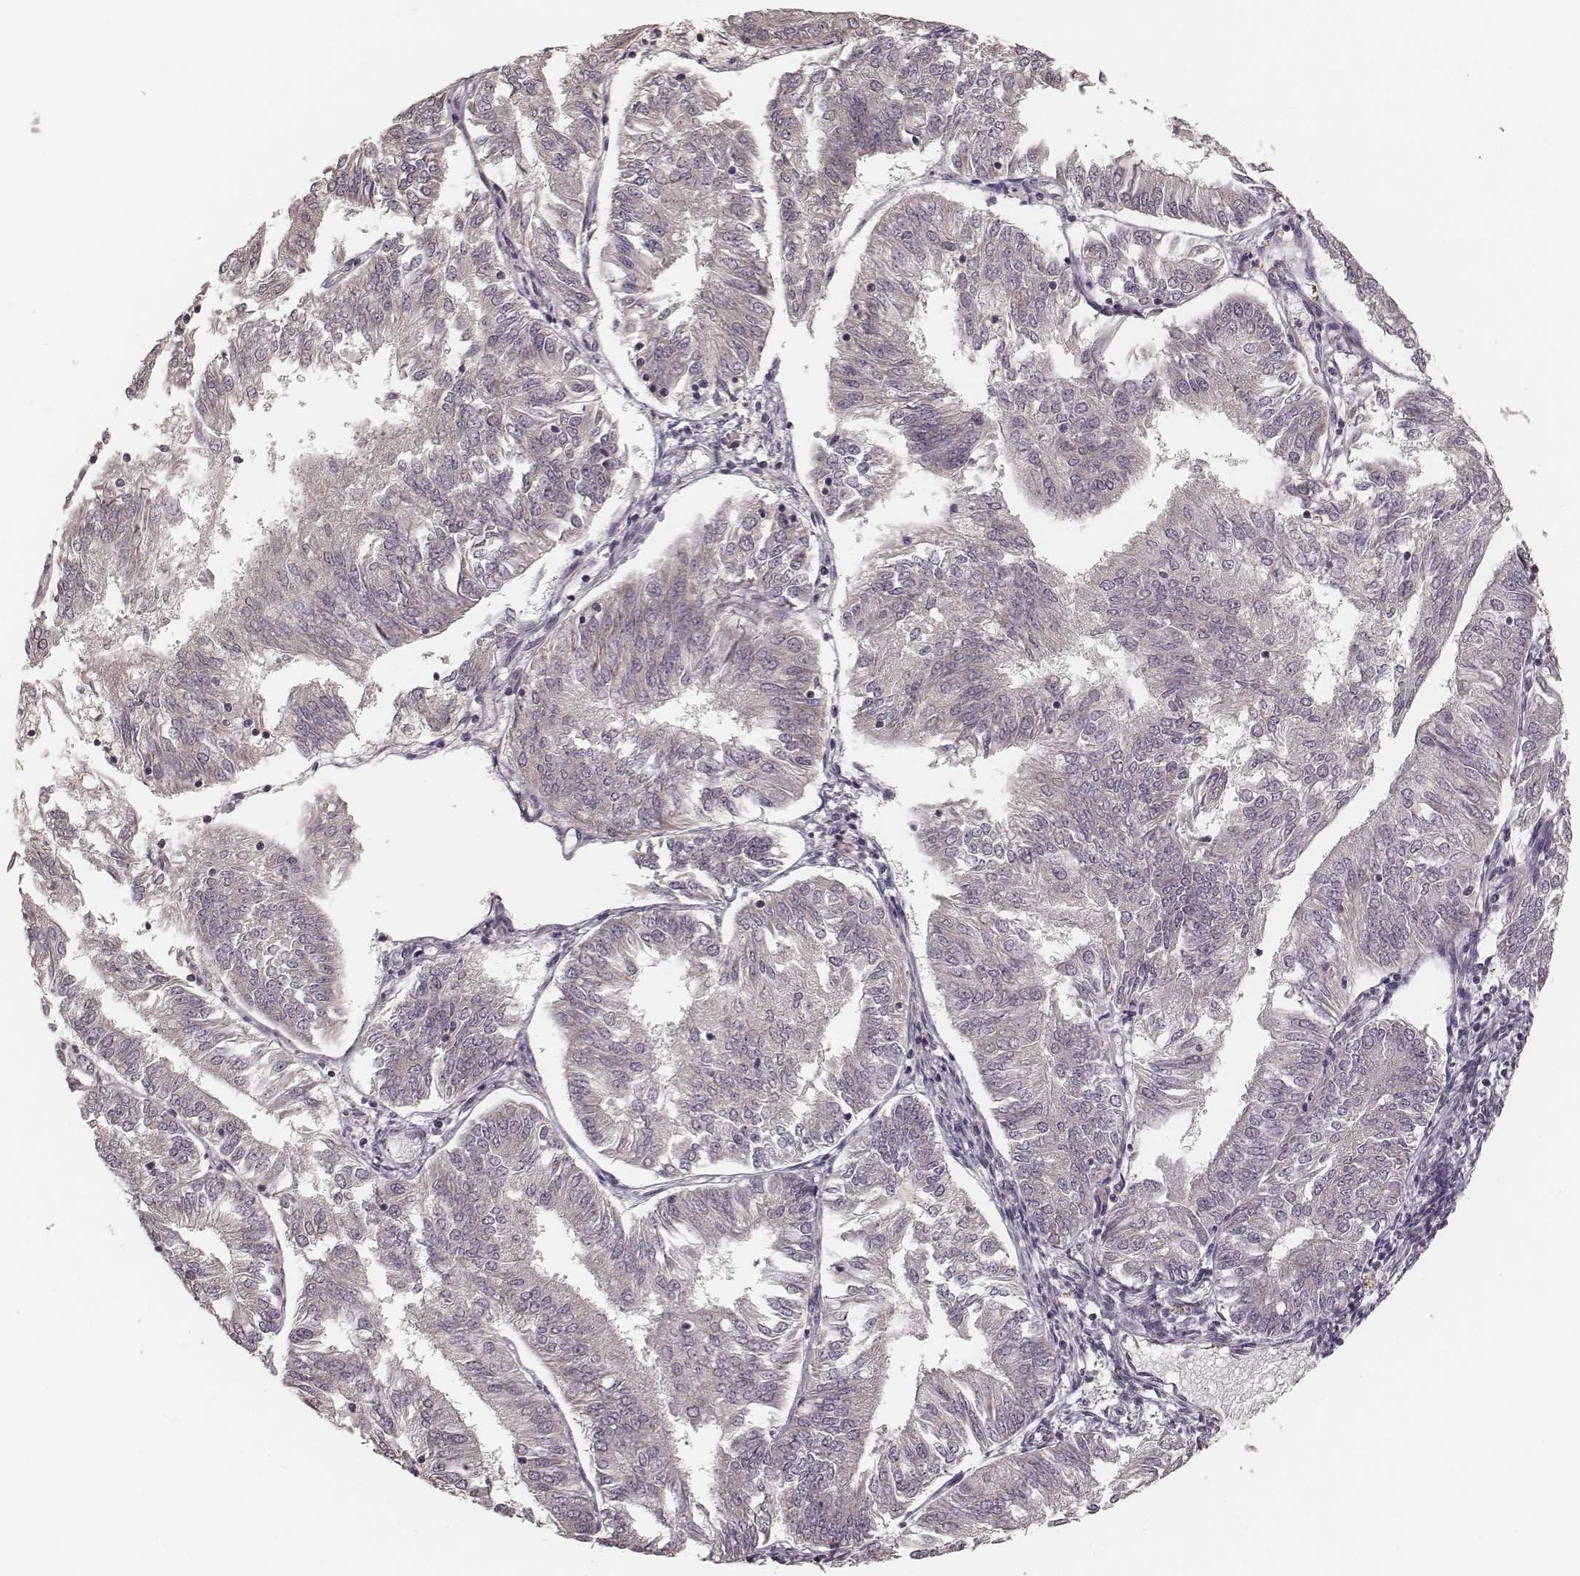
{"staining": {"intensity": "negative", "quantity": "none", "location": "none"}, "tissue": "endometrial cancer", "cell_type": "Tumor cells", "image_type": "cancer", "snomed": [{"axis": "morphology", "description": "Adenocarcinoma, NOS"}, {"axis": "topography", "description": "Endometrium"}], "caption": "High magnification brightfield microscopy of endometrial adenocarcinoma stained with DAB (3,3'-diaminobenzidine) (brown) and counterstained with hematoxylin (blue): tumor cells show no significant staining. (Stains: DAB (3,3'-diaminobenzidine) immunohistochemistry with hematoxylin counter stain, Microscopy: brightfield microscopy at high magnification).", "gene": "IL5", "patient": {"sex": "female", "age": 58}}